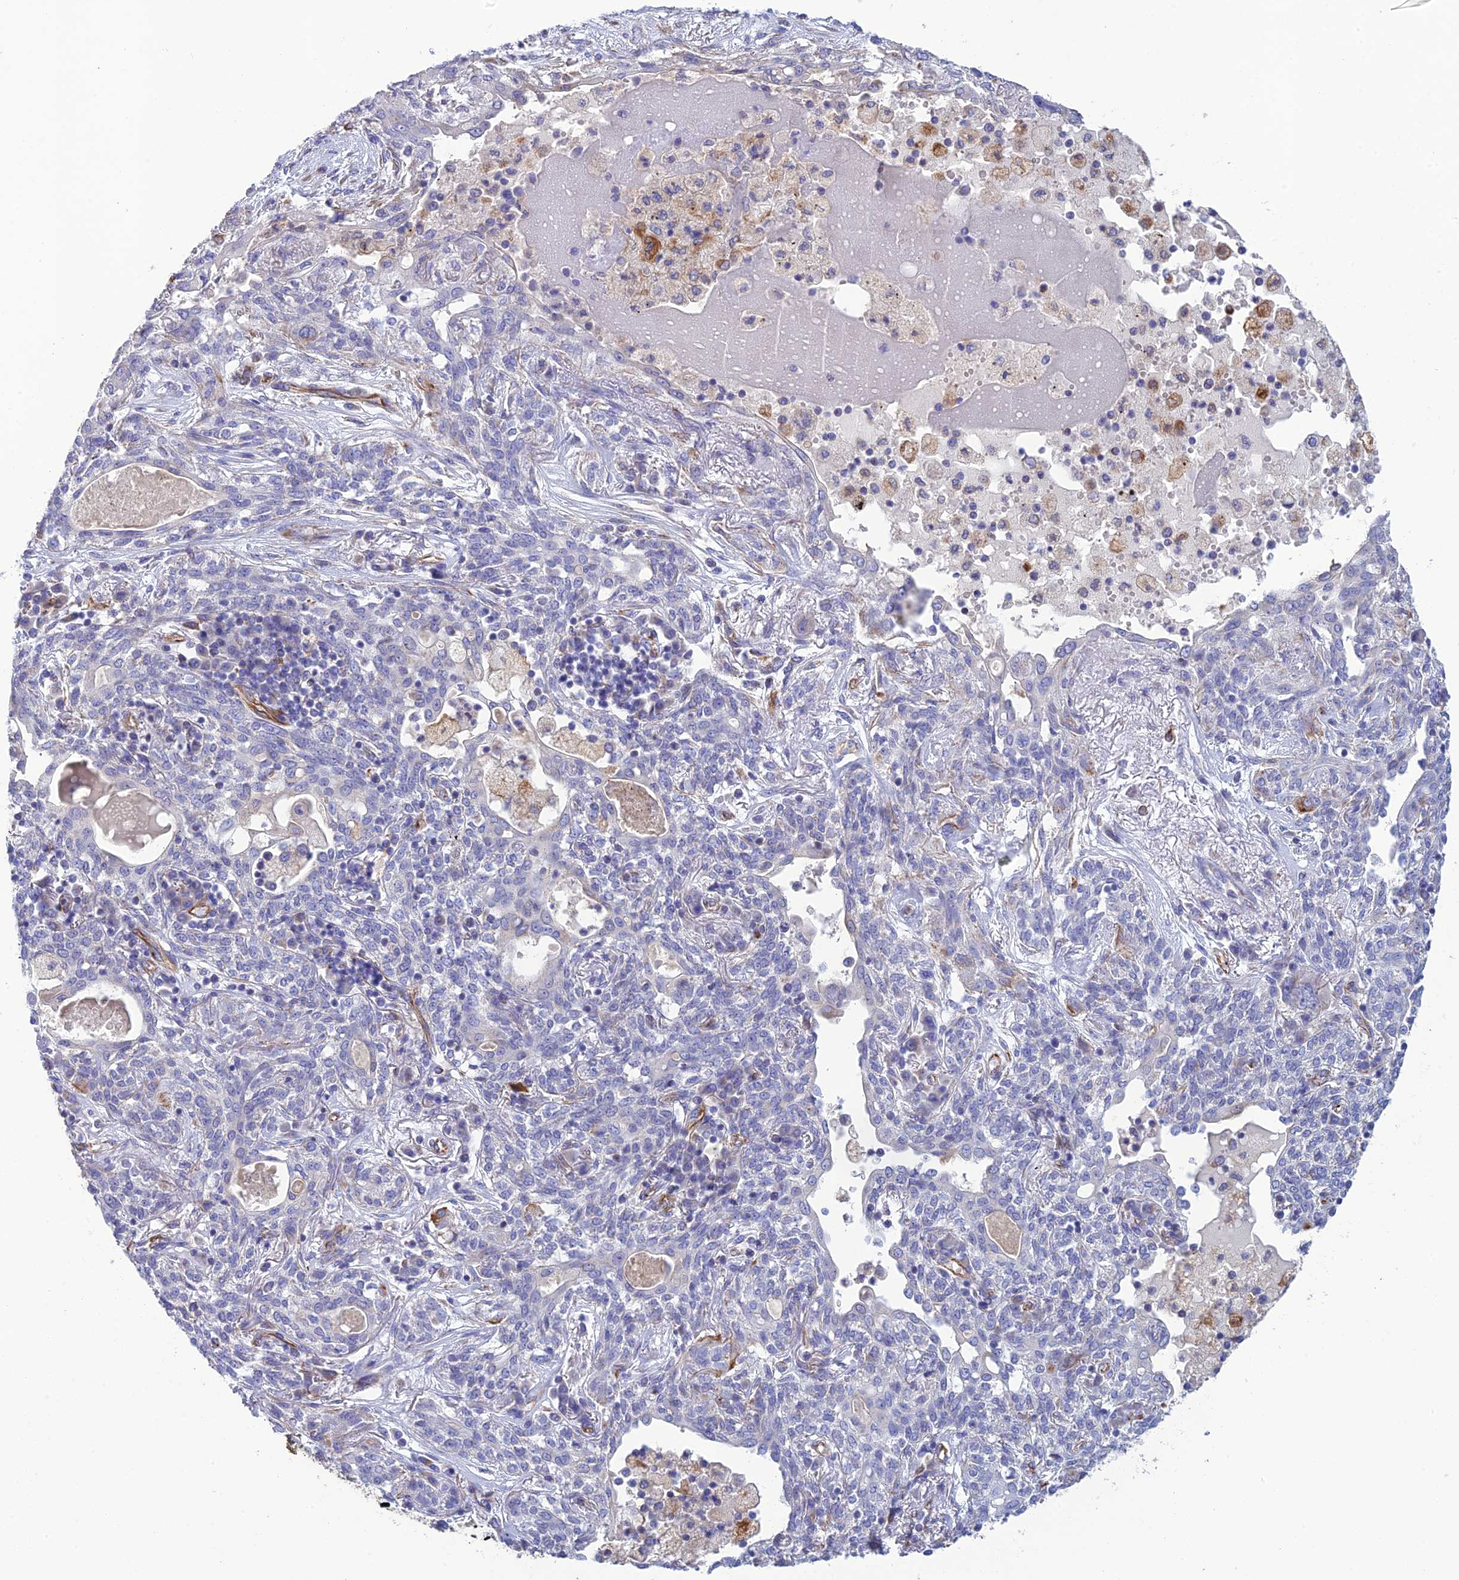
{"staining": {"intensity": "negative", "quantity": "none", "location": "none"}, "tissue": "lung cancer", "cell_type": "Tumor cells", "image_type": "cancer", "snomed": [{"axis": "morphology", "description": "Squamous cell carcinoma, NOS"}, {"axis": "topography", "description": "Lung"}], "caption": "A photomicrograph of lung squamous cell carcinoma stained for a protein exhibits no brown staining in tumor cells.", "gene": "FBXL20", "patient": {"sex": "female", "age": 70}}